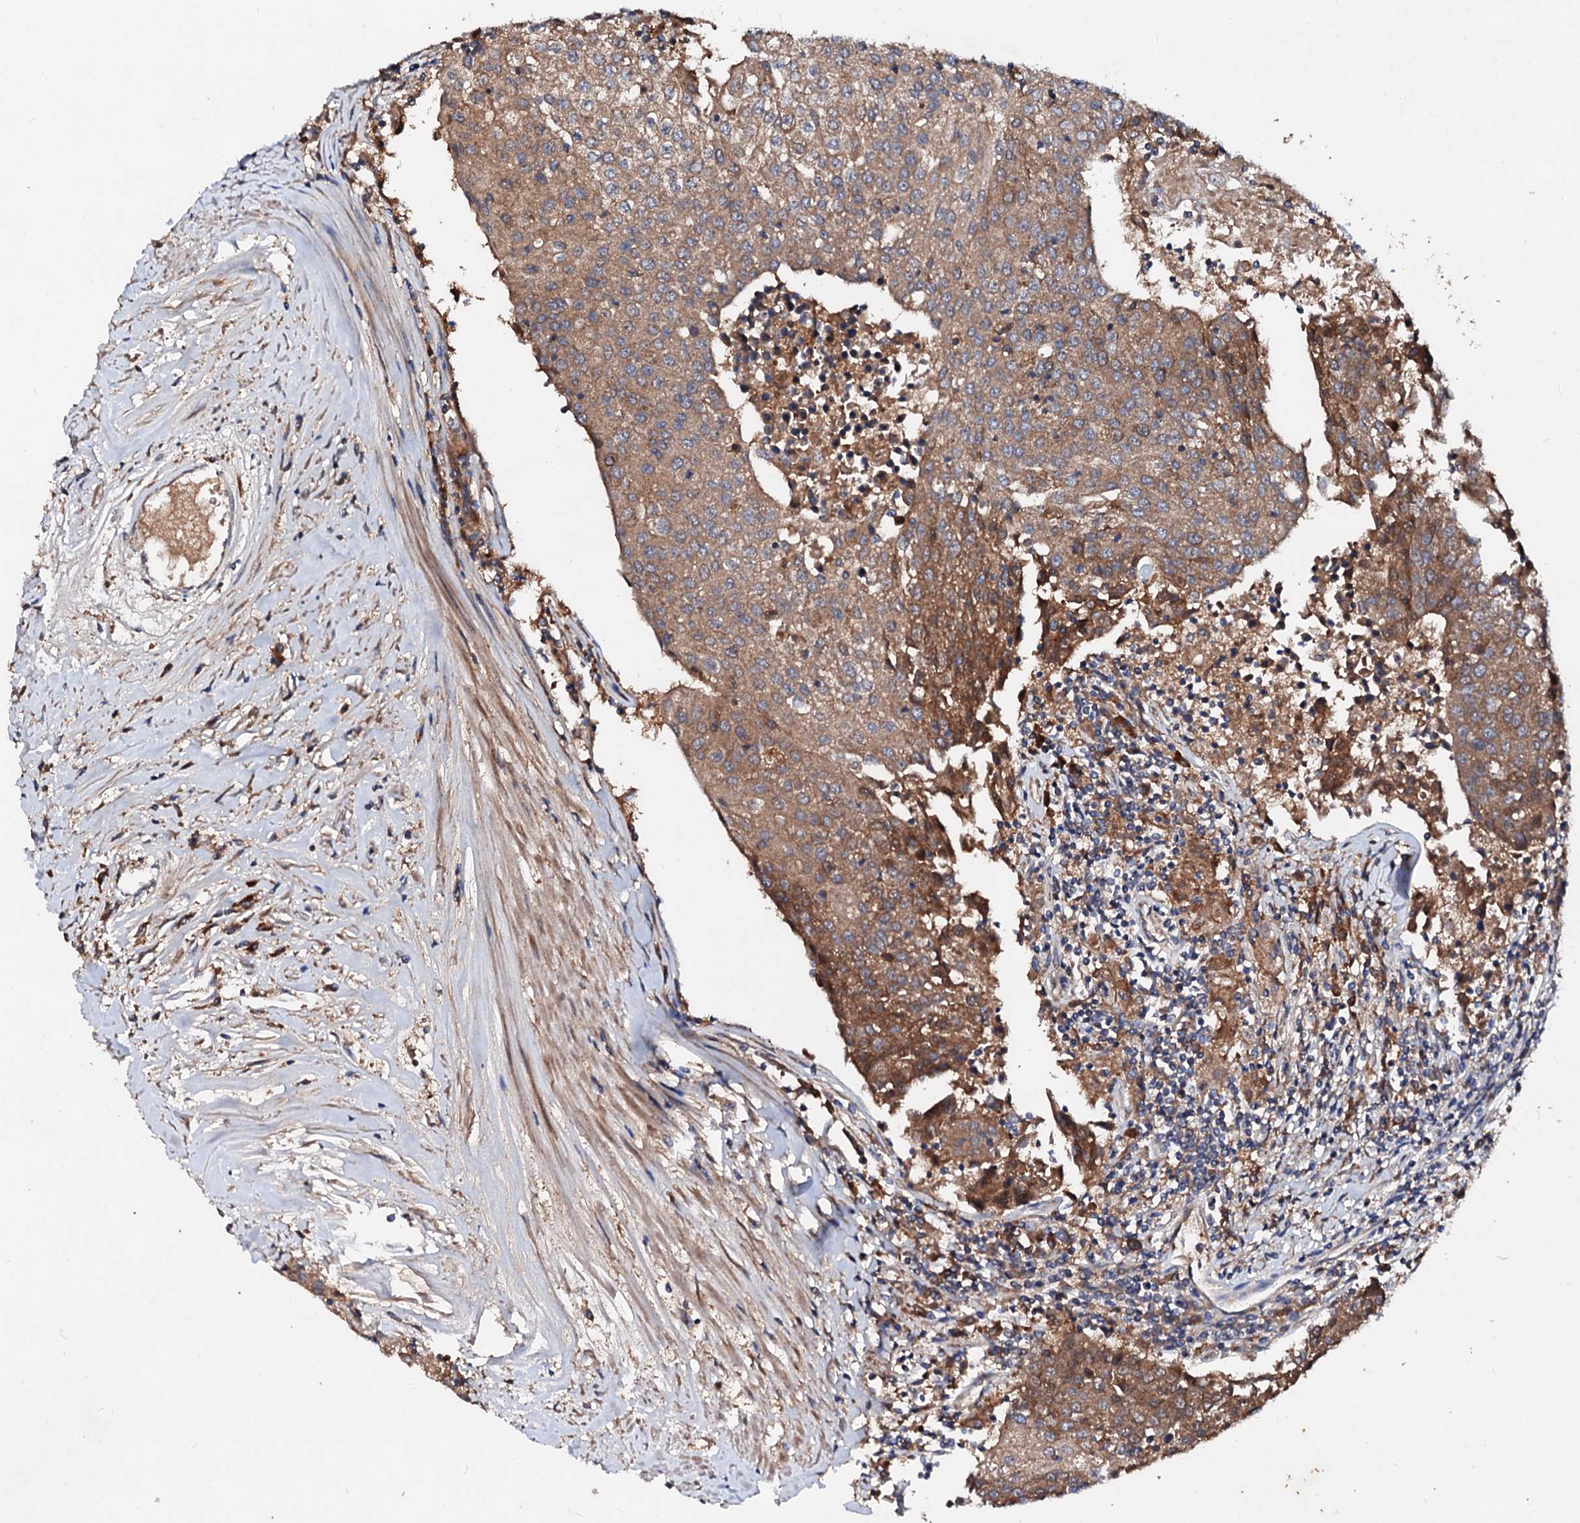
{"staining": {"intensity": "moderate", "quantity": ">75%", "location": "cytoplasmic/membranous"}, "tissue": "urothelial cancer", "cell_type": "Tumor cells", "image_type": "cancer", "snomed": [{"axis": "morphology", "description": "Urothelial carcinoma, High grade"}, {"axis": "topography", "description": "Urinary bladder"}], "caption": "Urothelial cancer stained with DAB IHC displays medium levels of moderate cytoplasmic/membranous staining in approximately >75% of tumor cells.", "gene": "EXTL1", "patient": {"sex": "female", "age": 85}}